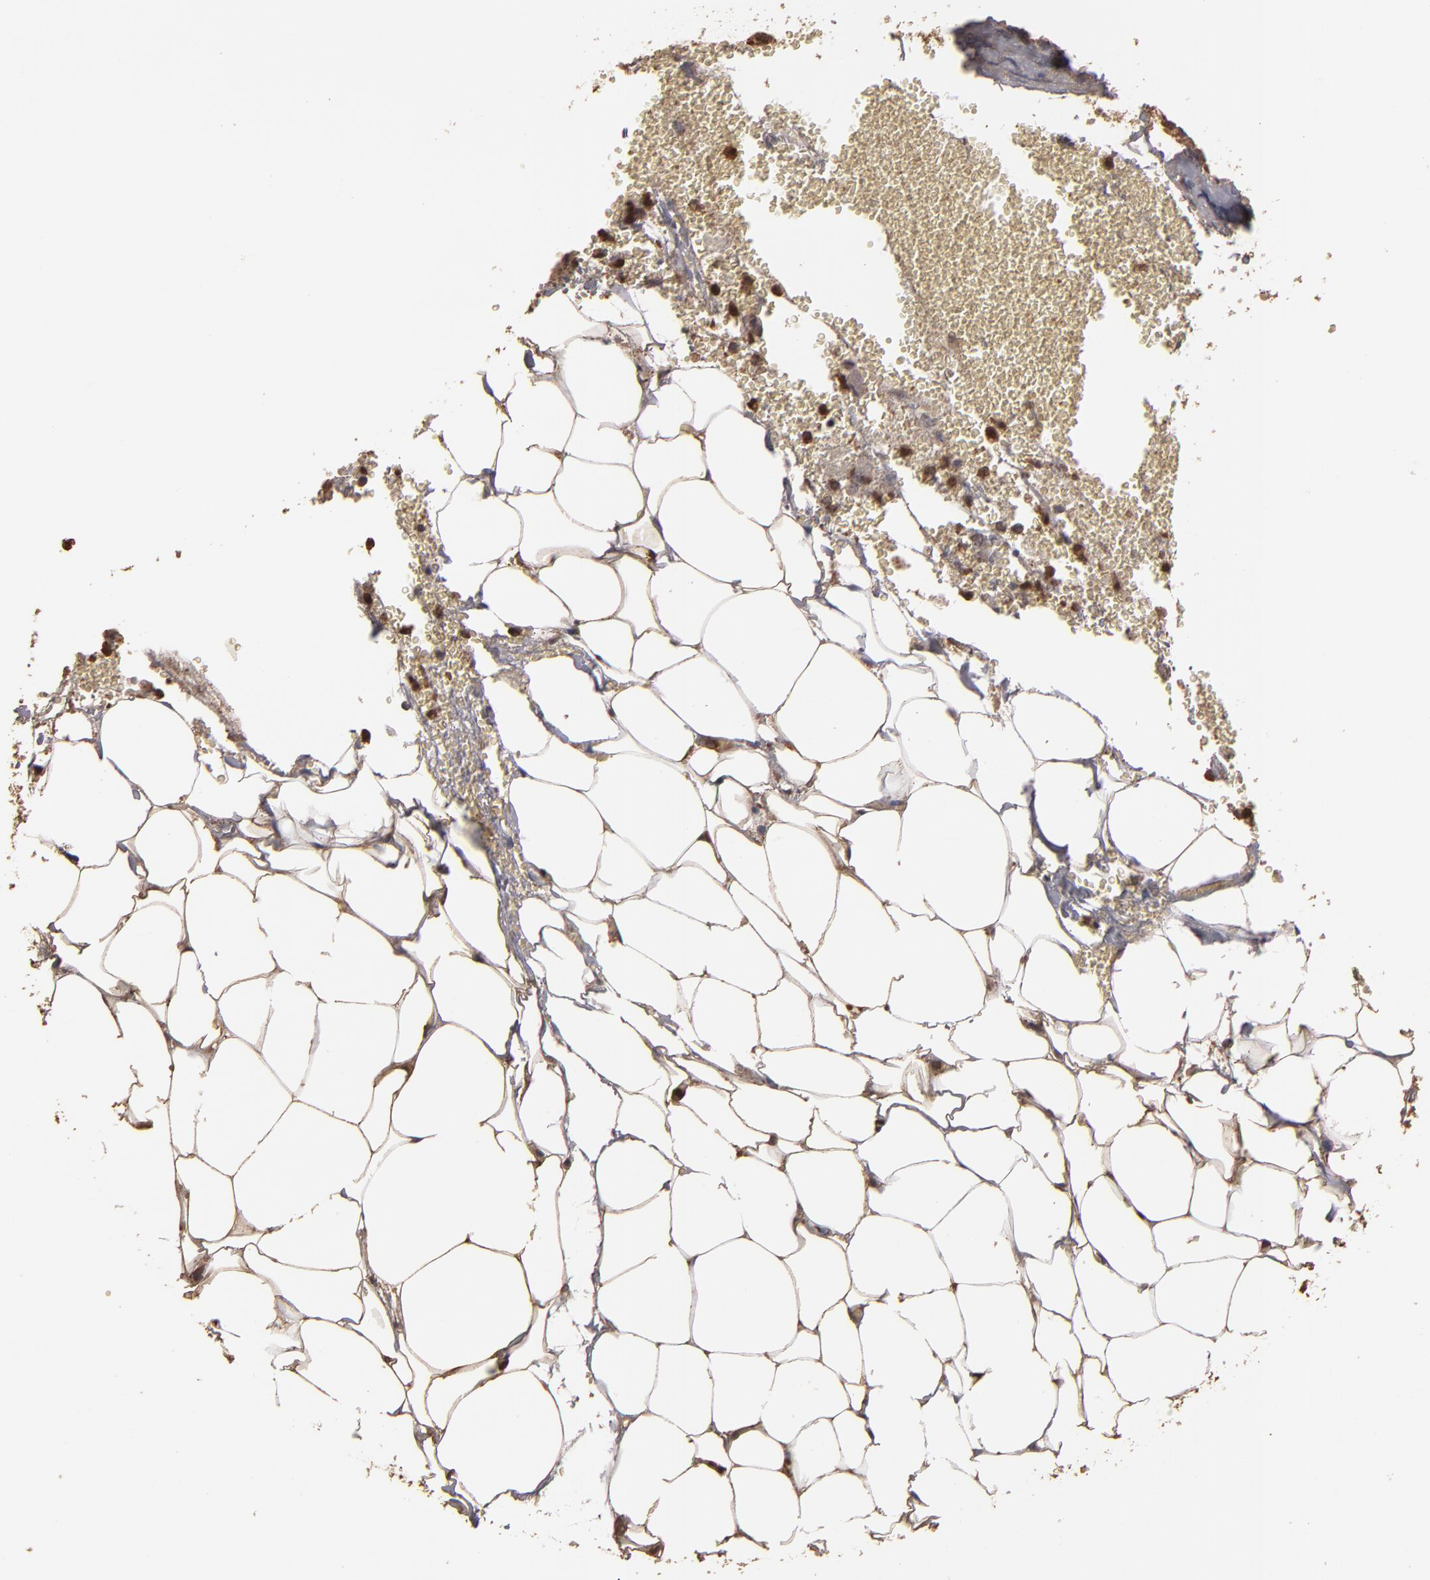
{"staining": {"intensity": "moderate", "quantity": "25%-75%", "location": "cytoplasmic/membranous,nuclear"}, "tissue": "adrenal gland", "cell_type": "Glandular cells", "image_type": "normal", "snomed": [{"axis": "morphology", "description": "Normal tissue, NOS"}, {"axis": "topography", "description": "Adrenal gland"}], "caption": "Immunohistochemical staining of benign adrenal gland exhibits 25%-75% levels of moderate cytoplasmic/membranous,nuclear protein expression in approximately 25%-75% of glandular cells. (DAB (3,3'-diaminobenzidine) IHC with brightfield microscopy, high magnification).", "gene": "RO60", "patient": {"sex": "female", "age": 71}}